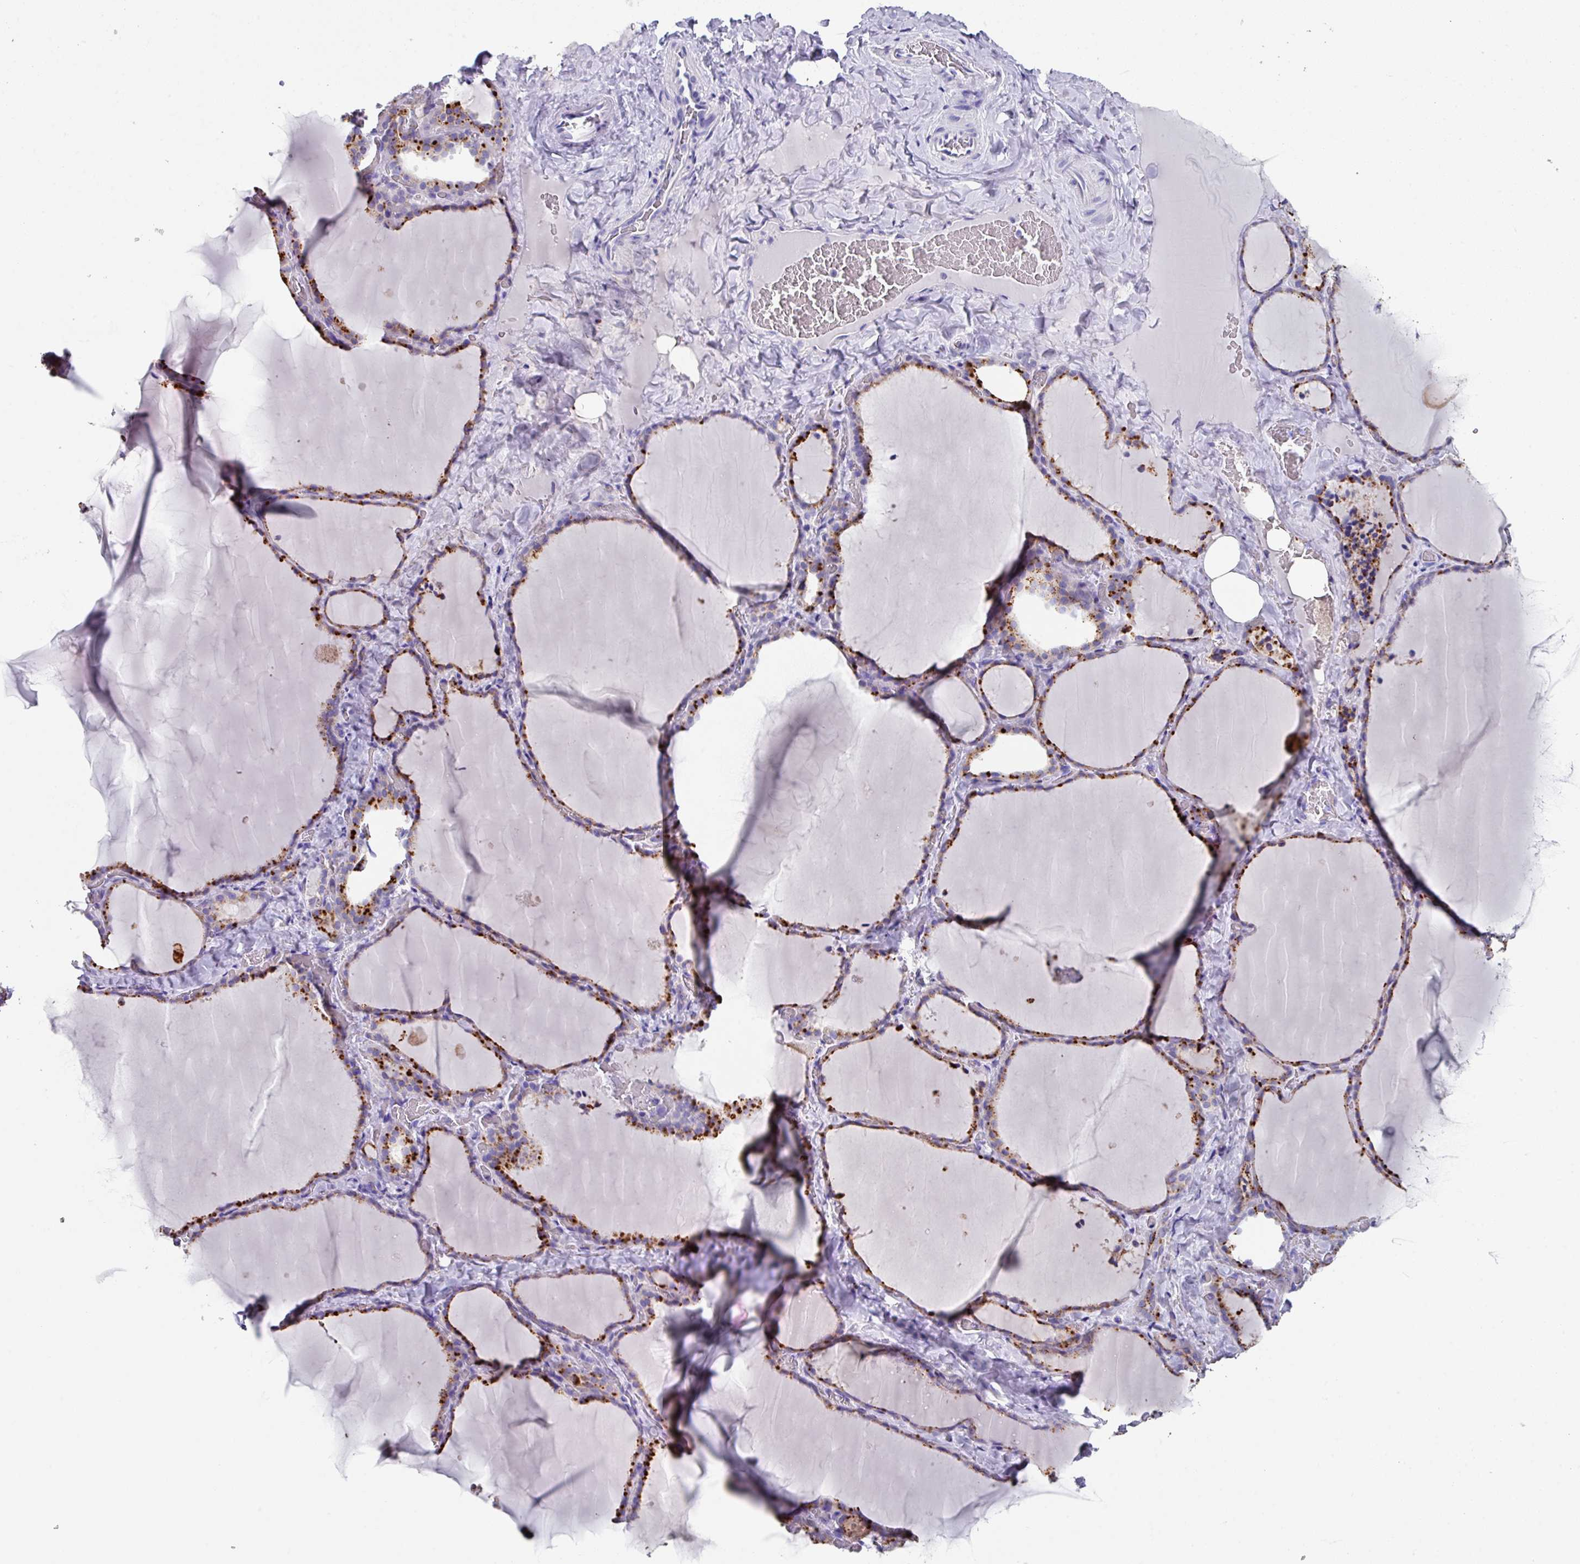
{"staining": {"intensity": "strong", "quantity": "25%-75%", "location": "cytoplasmic/membranous"}, "tissue": "thyroid gland", "cell_type": "Glandular cells", "image_type": "normal", "snomed": [{"axis": "morphology", "description": "Normal tissue, NOS"}, {"axis": "topography", "description": "Thyroid gland"}], "caption": "Glandular cells exhibit high levels of strong cytoplasmic/membranous positivity in approximately 25%-75% of cells in benign human thyroid gland. (DAB IHC, brown staining for protein, blue staining for nuclei).", "gene": "CPVL", "patient": {"sex": "female", "age": 22}}